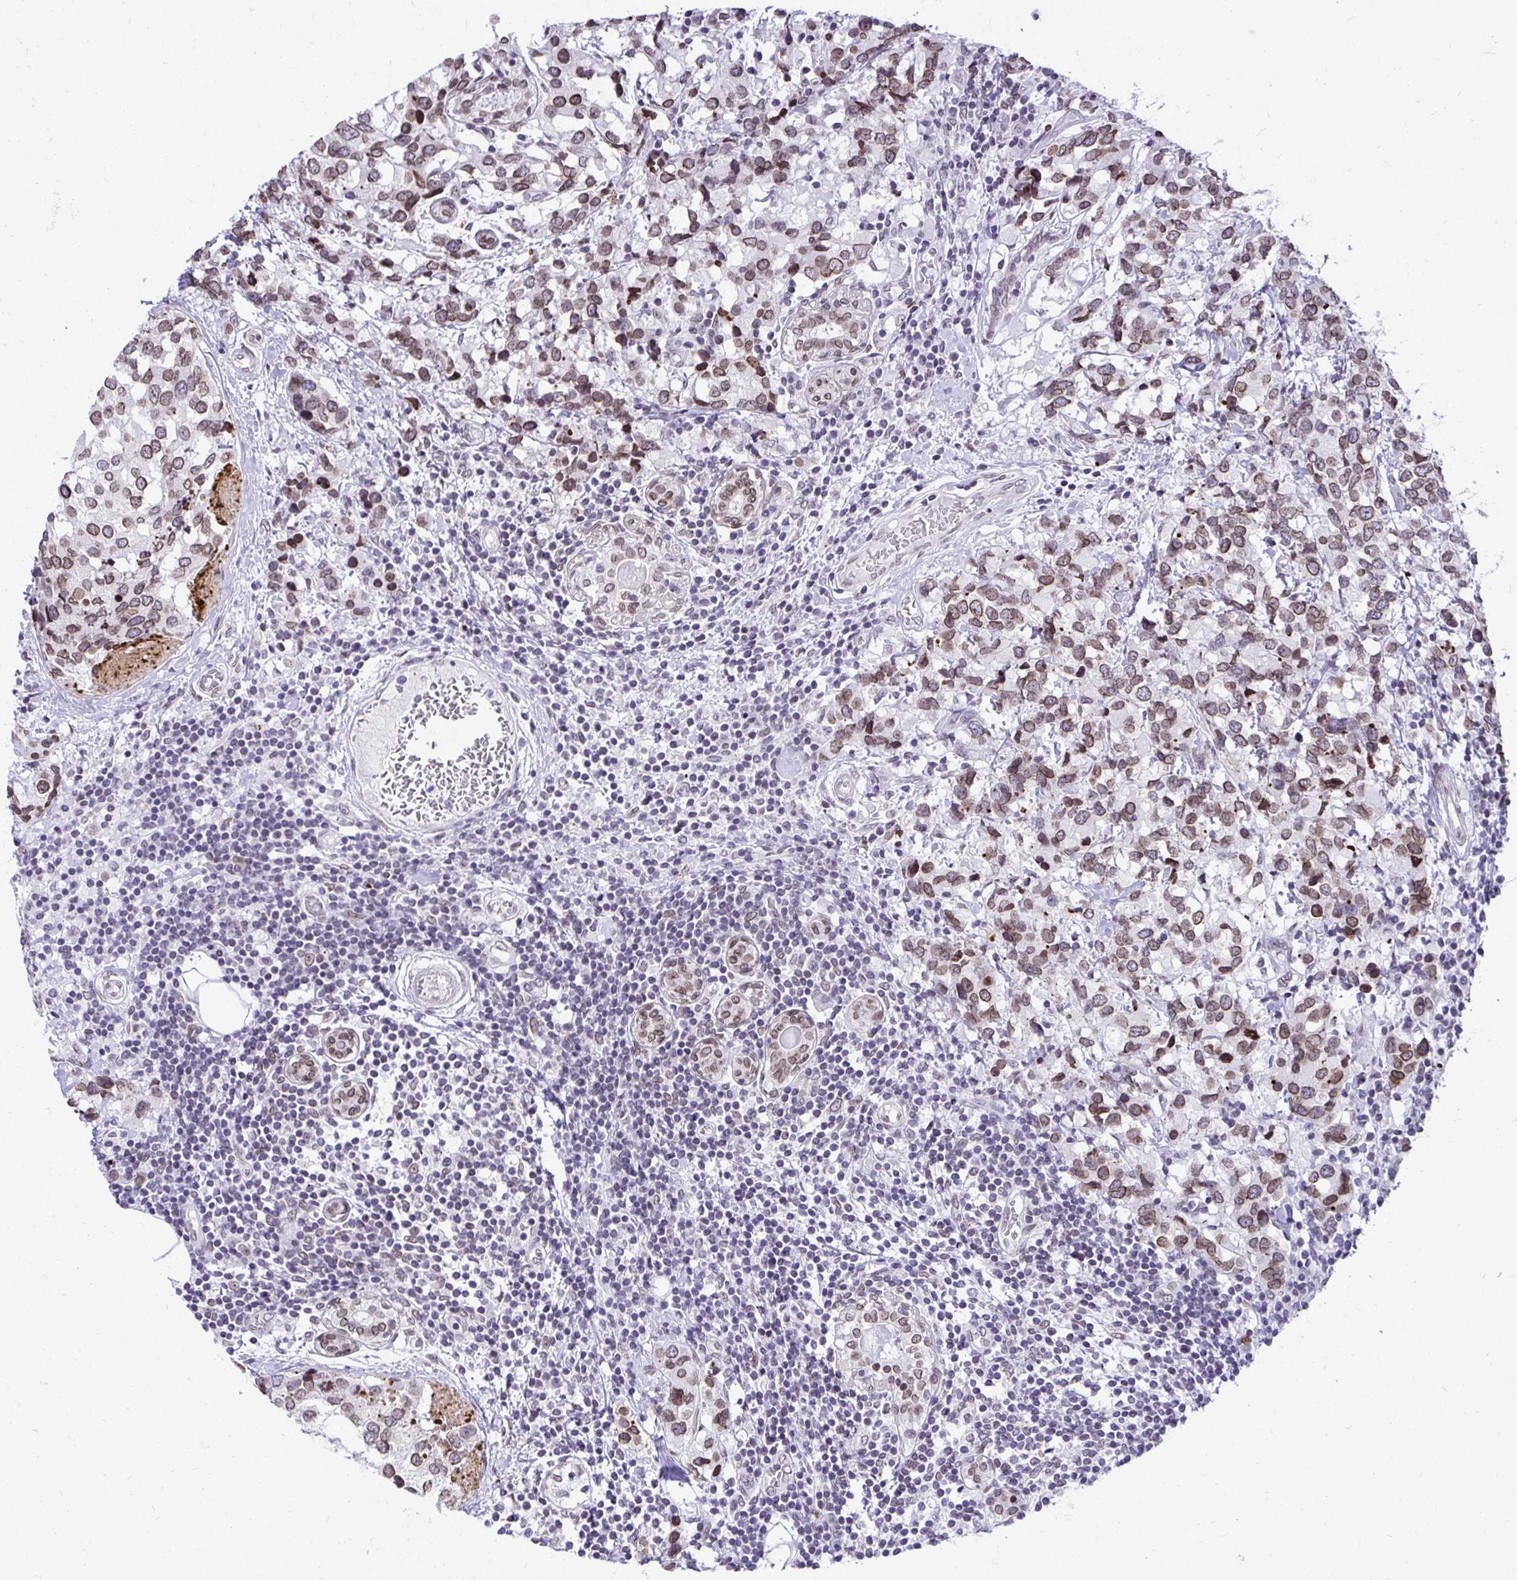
{"staining": {"intensity": "moderate", "quantity": ">75%", "location": "cytoplasmic/membranous,nuclear"}, "tissue": "breast cancer", "cell_type": "Tumor cells", "image_type": "cancer", "snomed": [{"axis": "morphology", "description": "Lobular carcinoma"}, {"axis": "topography", "description": "Breast"}], "caption": "This micrograph exhibits breast cancer stained with immunohistochemistry to label a protein in brown. The cytoplasmic/membranous and nuclear of tumor cells show moderate positivity for the protein. Nuclei are counter-stained blue.", "gene": "BANF1", "patient": {"sex": "female", "age": 59}}